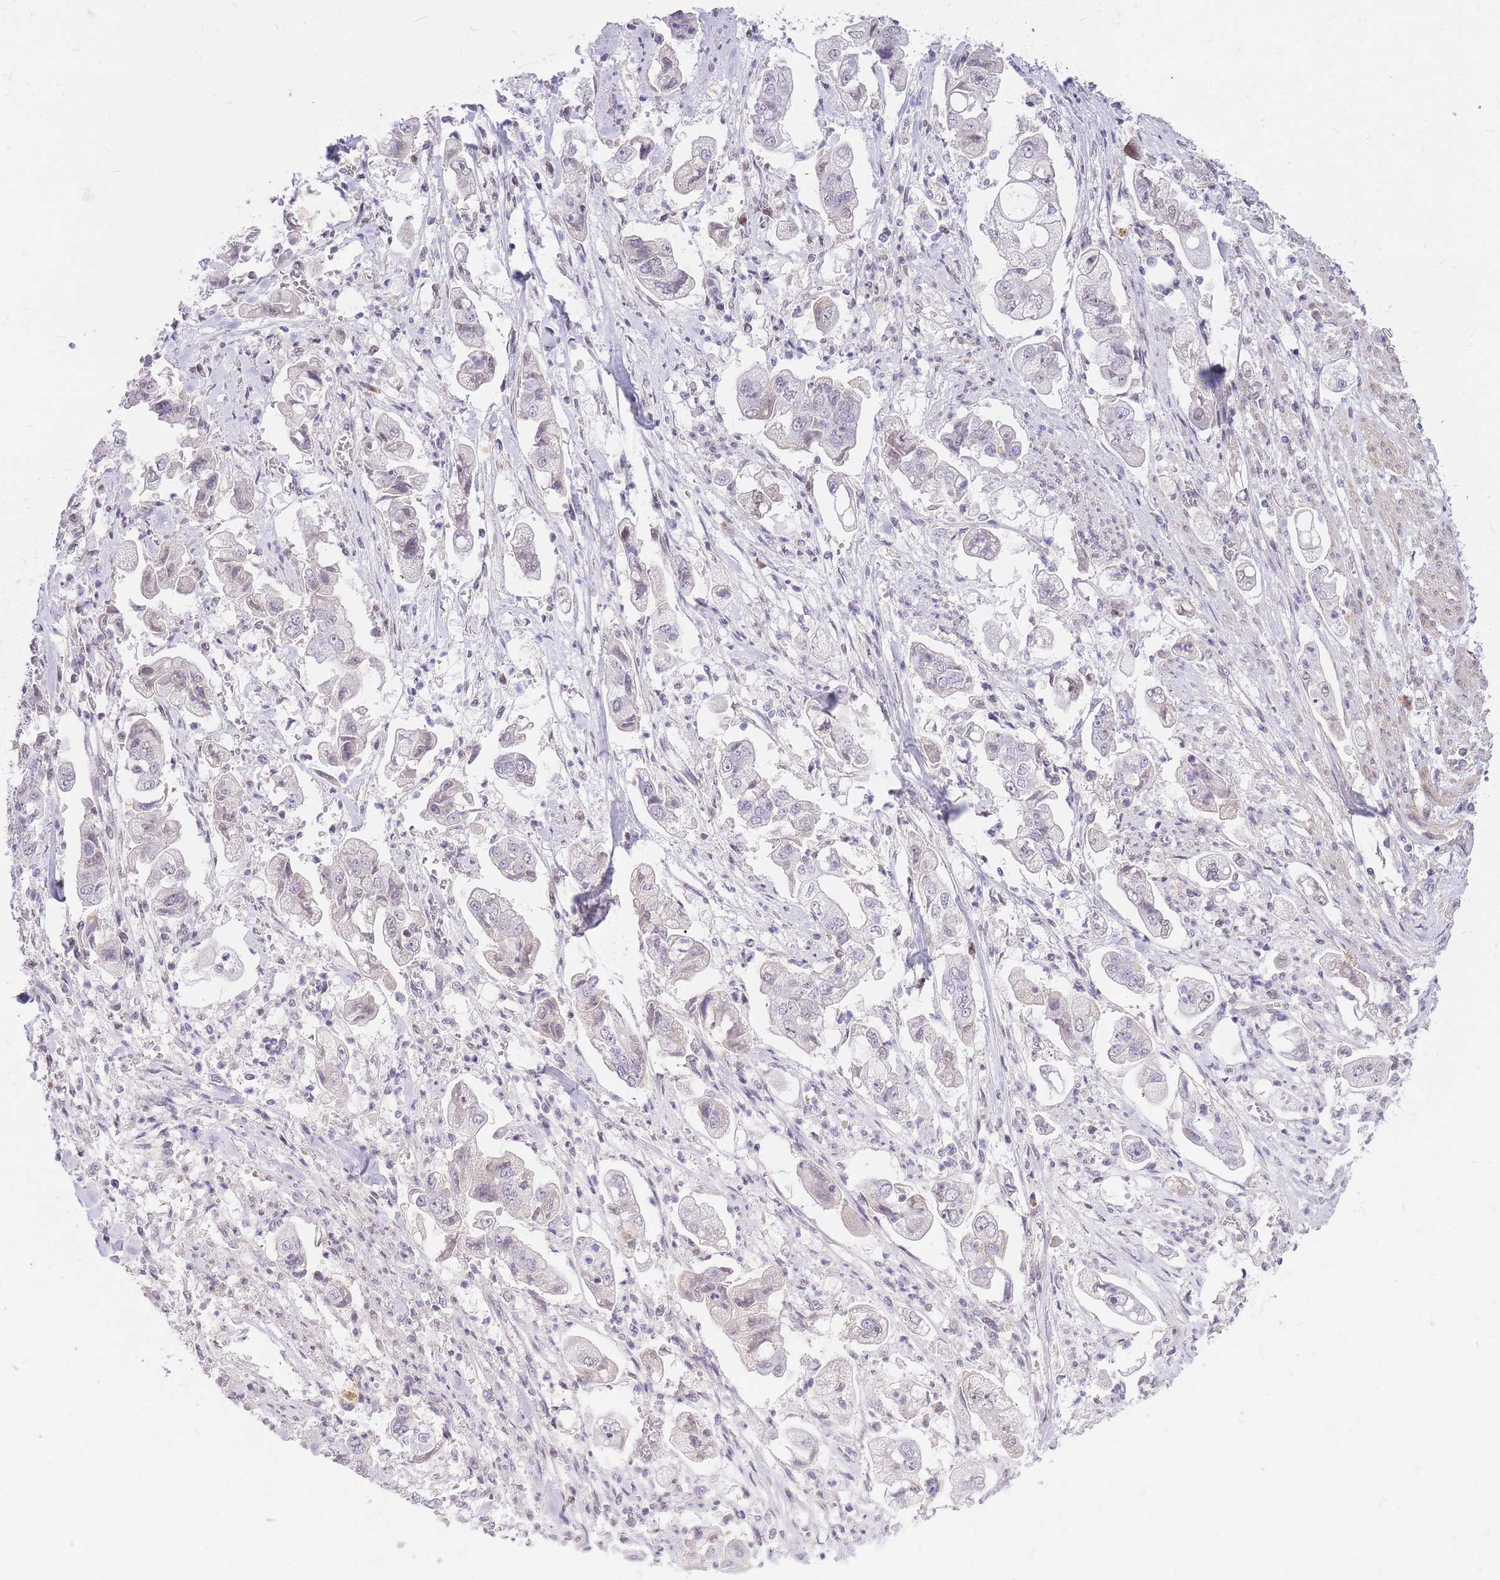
{"staining": {"intensity": "weak", "quantity": "<25%", "location": "nuclear"}, "tissue": "stomach cancer", "cell_type": "Tumor cells", "image_type": "cancer", "snomed": [{"axis": "morphology", "description": "Adenocarcinoma, NOS"}, {"axis": "topography", "description": "Stomach"}], "caption": "Stomach cancer (adenocarcinoma) was stained to show a protein in brown. There is no significant staining in tumor cells.", "gene": "TLE2", "patient": {"sex": "male", "age": 62}}